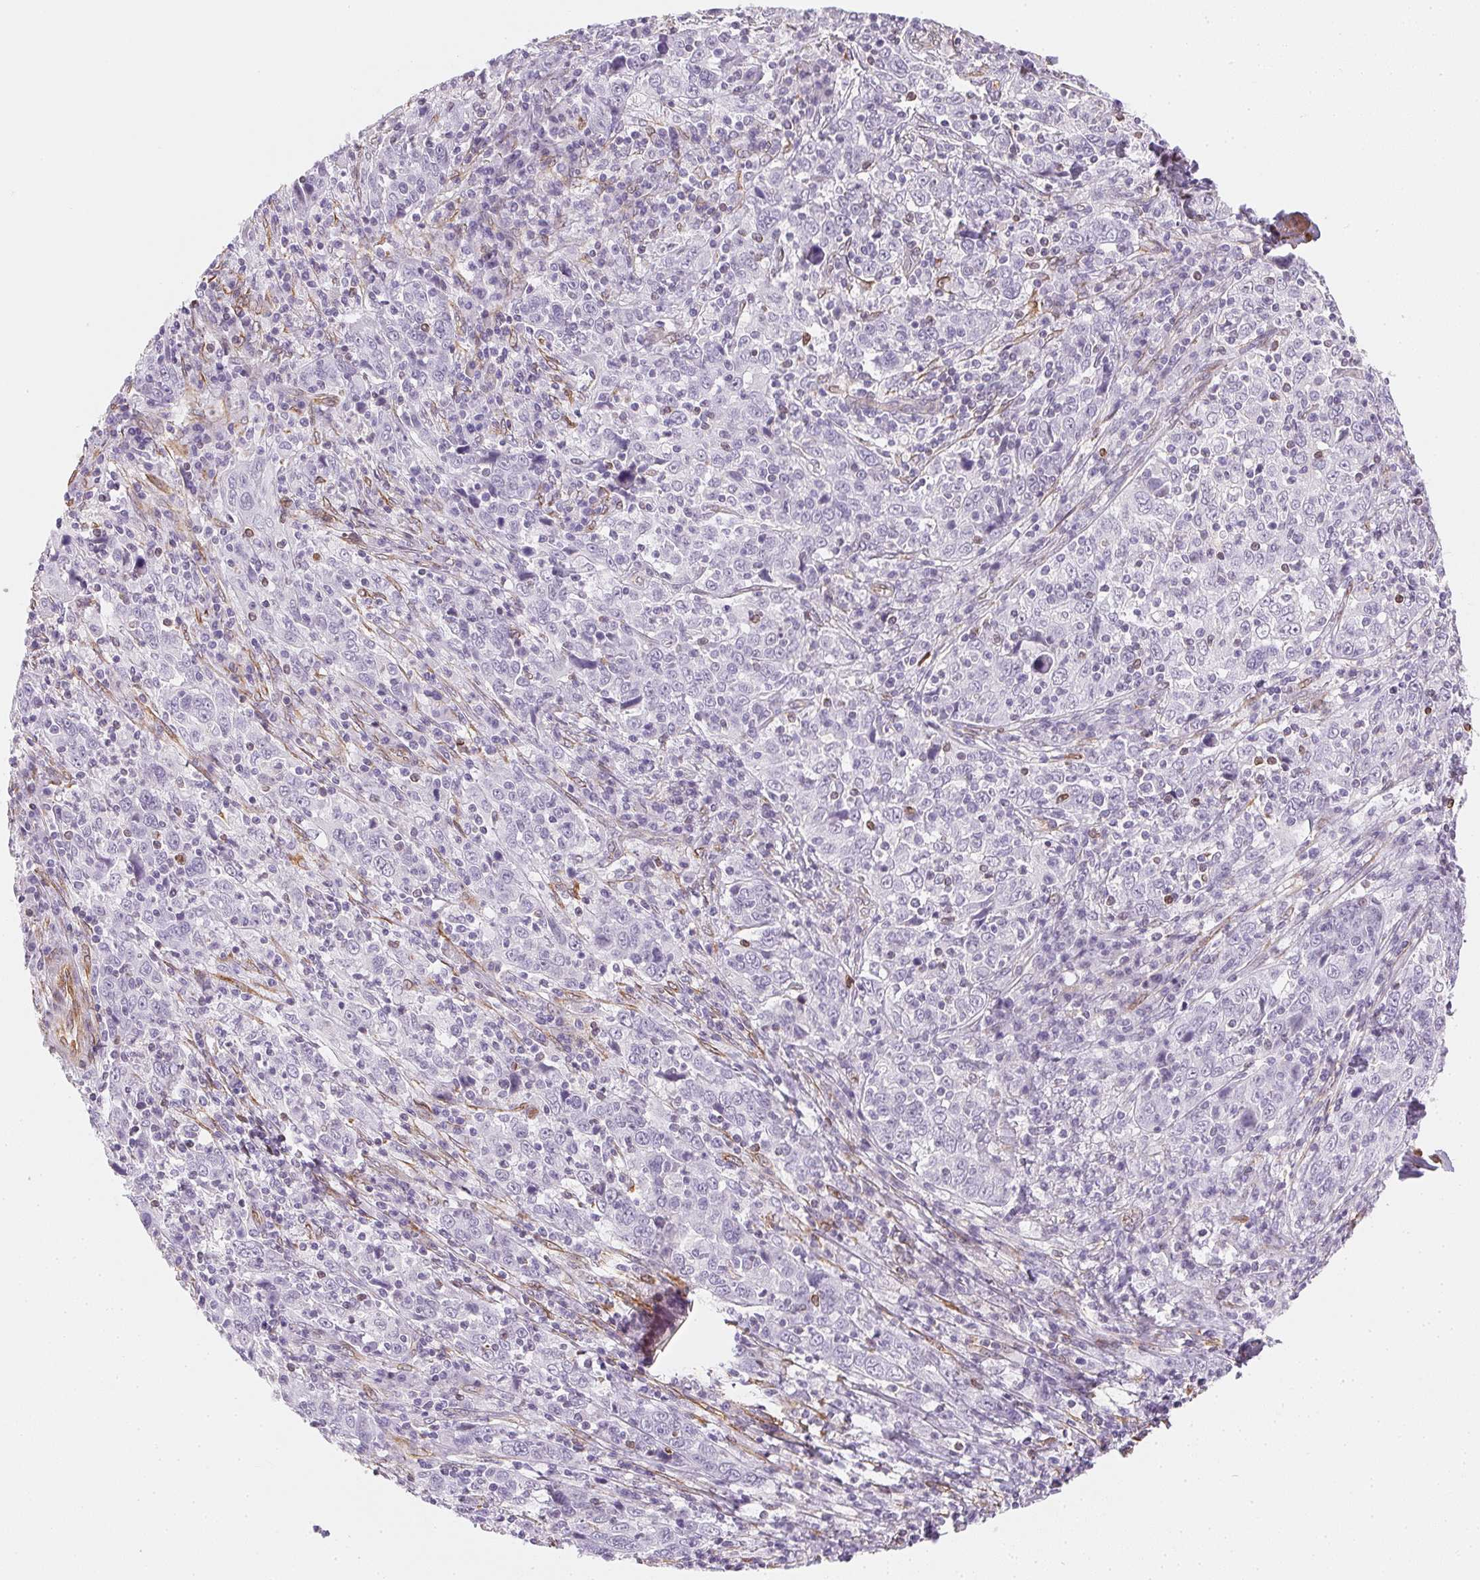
{"staining": {"intensity": "negative", "quantity": "none", "location": "none"}, "tissue": "cervical cancer", "cell_type": "Tumor cells", "image_type": "cancer", "snomed": [{"axis": "morphology", "description": "Squamous cell carcinoma, NOS"}, {"axis": "topography", "description": "Cervix"}], "caption": "A high-resolution photomicrograph shows immunohistochemistry staining of cervical cancer, which reveals no significant positivity in tumor cells.", "gene": "RSBN1", "patient": {"sex": "female", "age": 46}}